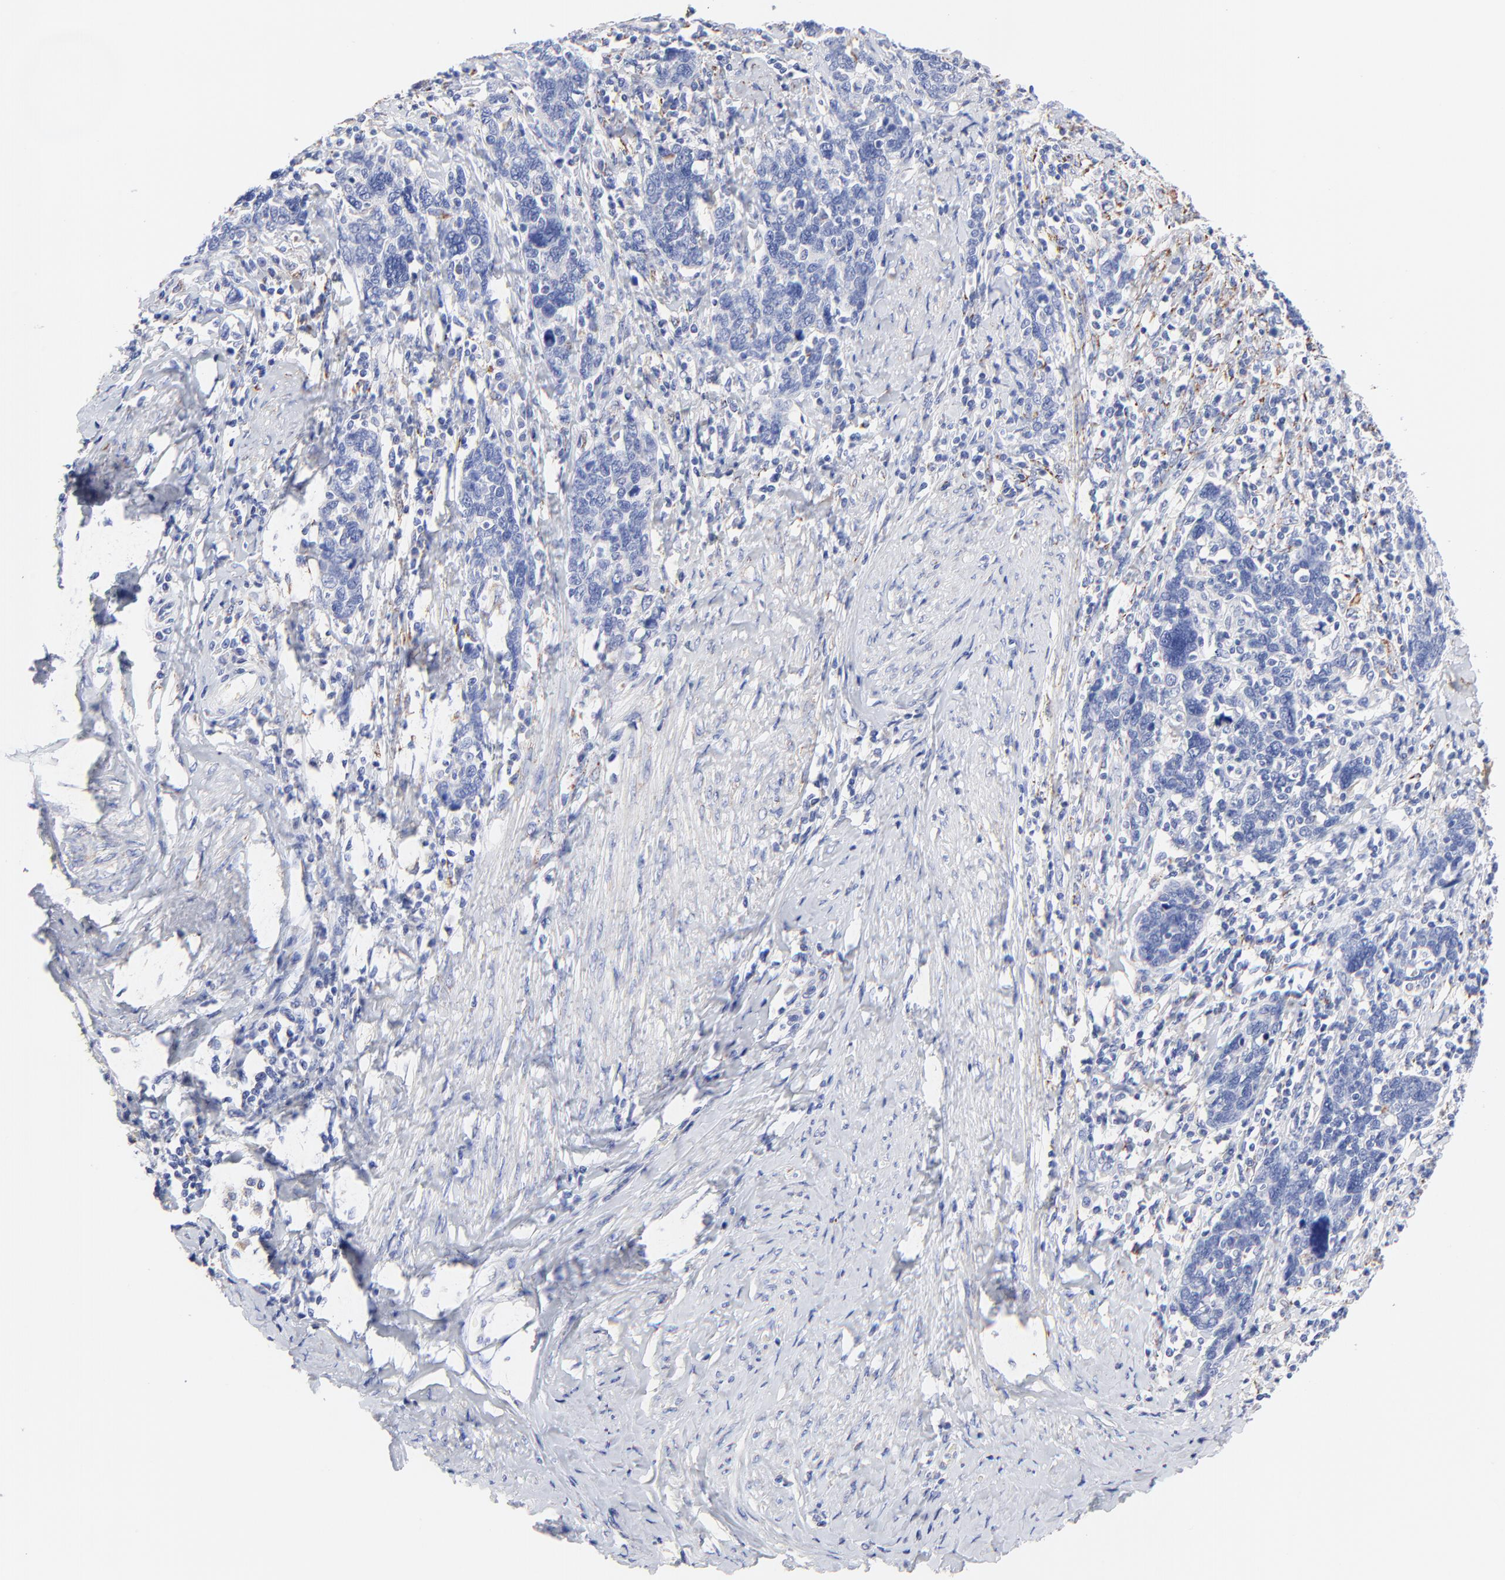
{"staining": {"intensity": "negative", "quantity": "none", "location": "none"}, "tissue": "cervical cancer", "cell_type": "Tumor cells", "image_type": "cancer", "snomed": [{"axis": "morphology", "description": "Squamous cell carcinoma, NOS"}, {"axis": "topography", "description": "Cervix"}], "caption": "Squamous cell carcinoma (cervical) was stained to show a protein in brown. There is no significant staining in tumor cells.", "gene": "FBXO10", "patient": {"sex": "female", "age": 41}}